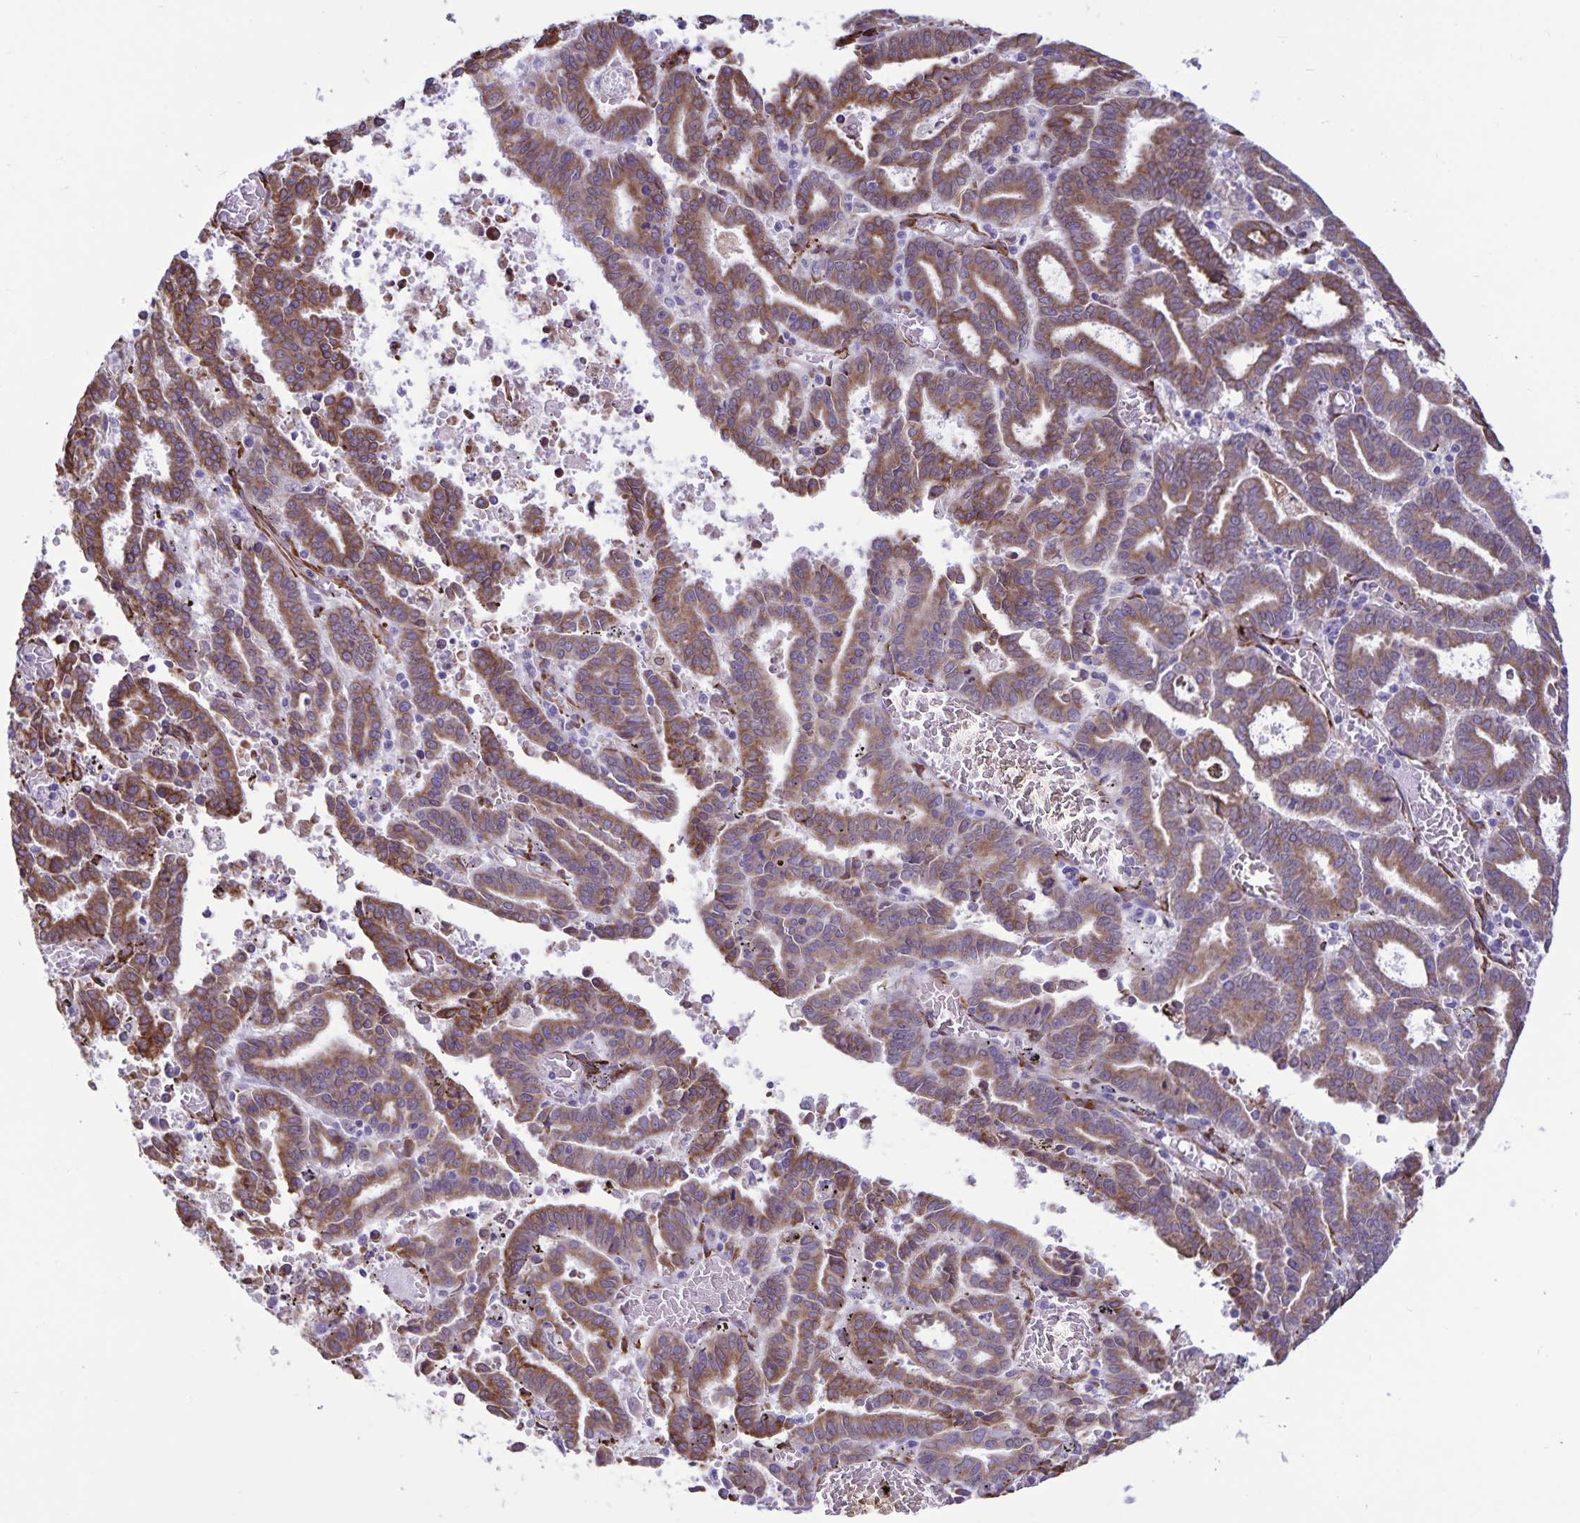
{"staining": {"intensity": "moderate", "quantity": ">75%", "location": "cytoplasmic/membranous"}, "tissue": "endometrial cancer", "cell_type": "Tumor cells", "image_type": "cancer", "snomed": [{"axis": "morphology", "description": "Adenocarcinoma, NOS"}, {"axis": "topography", "description": "Uterus"}], "caption": "Immunohistochemistry of endometrial adenocarcinoma displays medium levels of moderate cytoplasmic/membranous staining in about >75% of tumor cells.", "gene": "RCN1", "patient": {"sex": "female", "age": 83}}